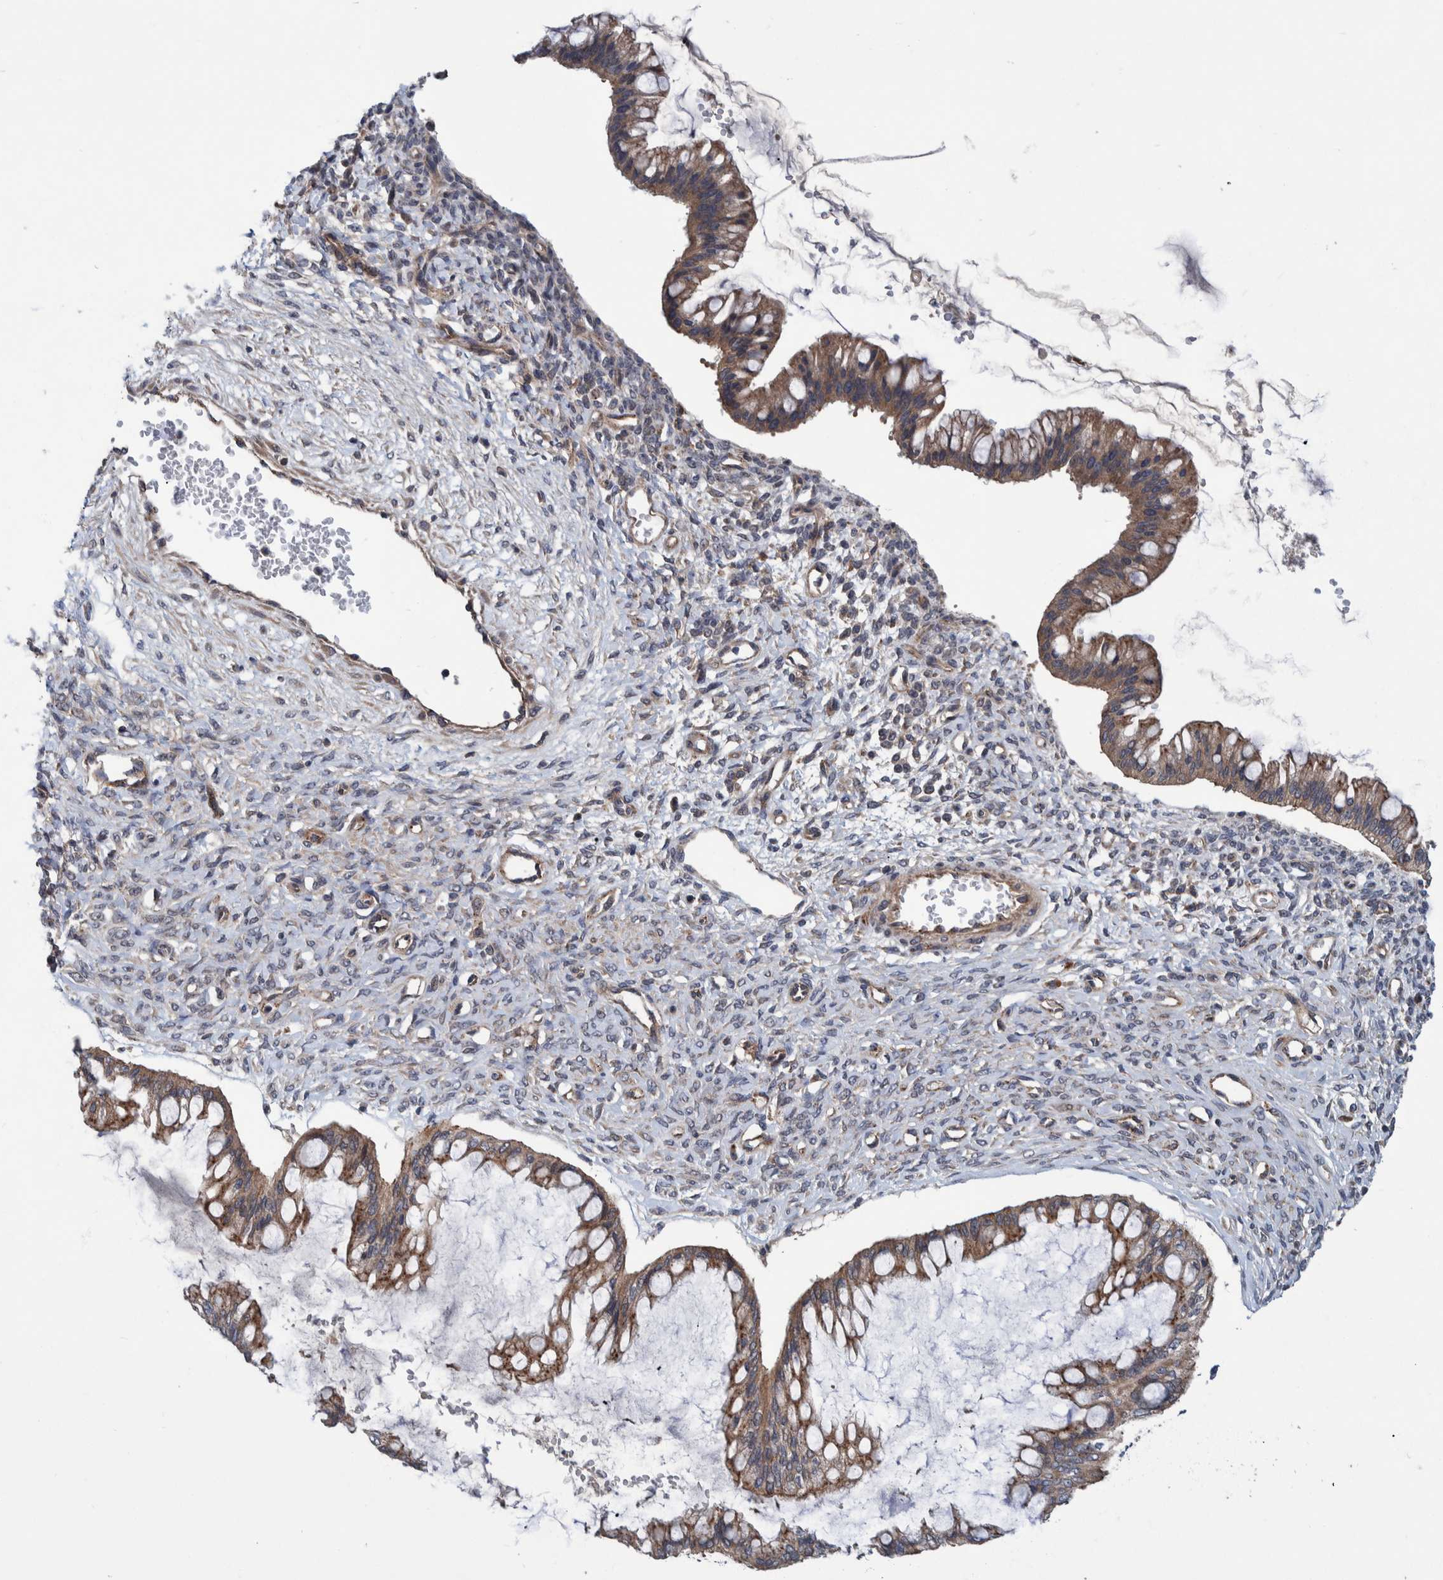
{"staining": {"intensity": "moderate", "quantity": ">75%", "location": "cytoplasmic/membranous"}, "tissue": "ovarian cancer", "cell_type": "Tumor cells", "image_type": "cancer", "snomed": [{"axis": "morphology", "description": "Cystadenocarcinoma, mucinous, NOS"}, {"axis": "topography", "description": "Ovary"}], "caption": "The immunohistochemical stain highlights moderate cytoplasmic/membranous positivity in tumor cells of ovarian cancer (mucinous cystadenocarcinoma) tissue.", "gene": "ITIH3", "patient": {"sex": "female", "age": 73}}